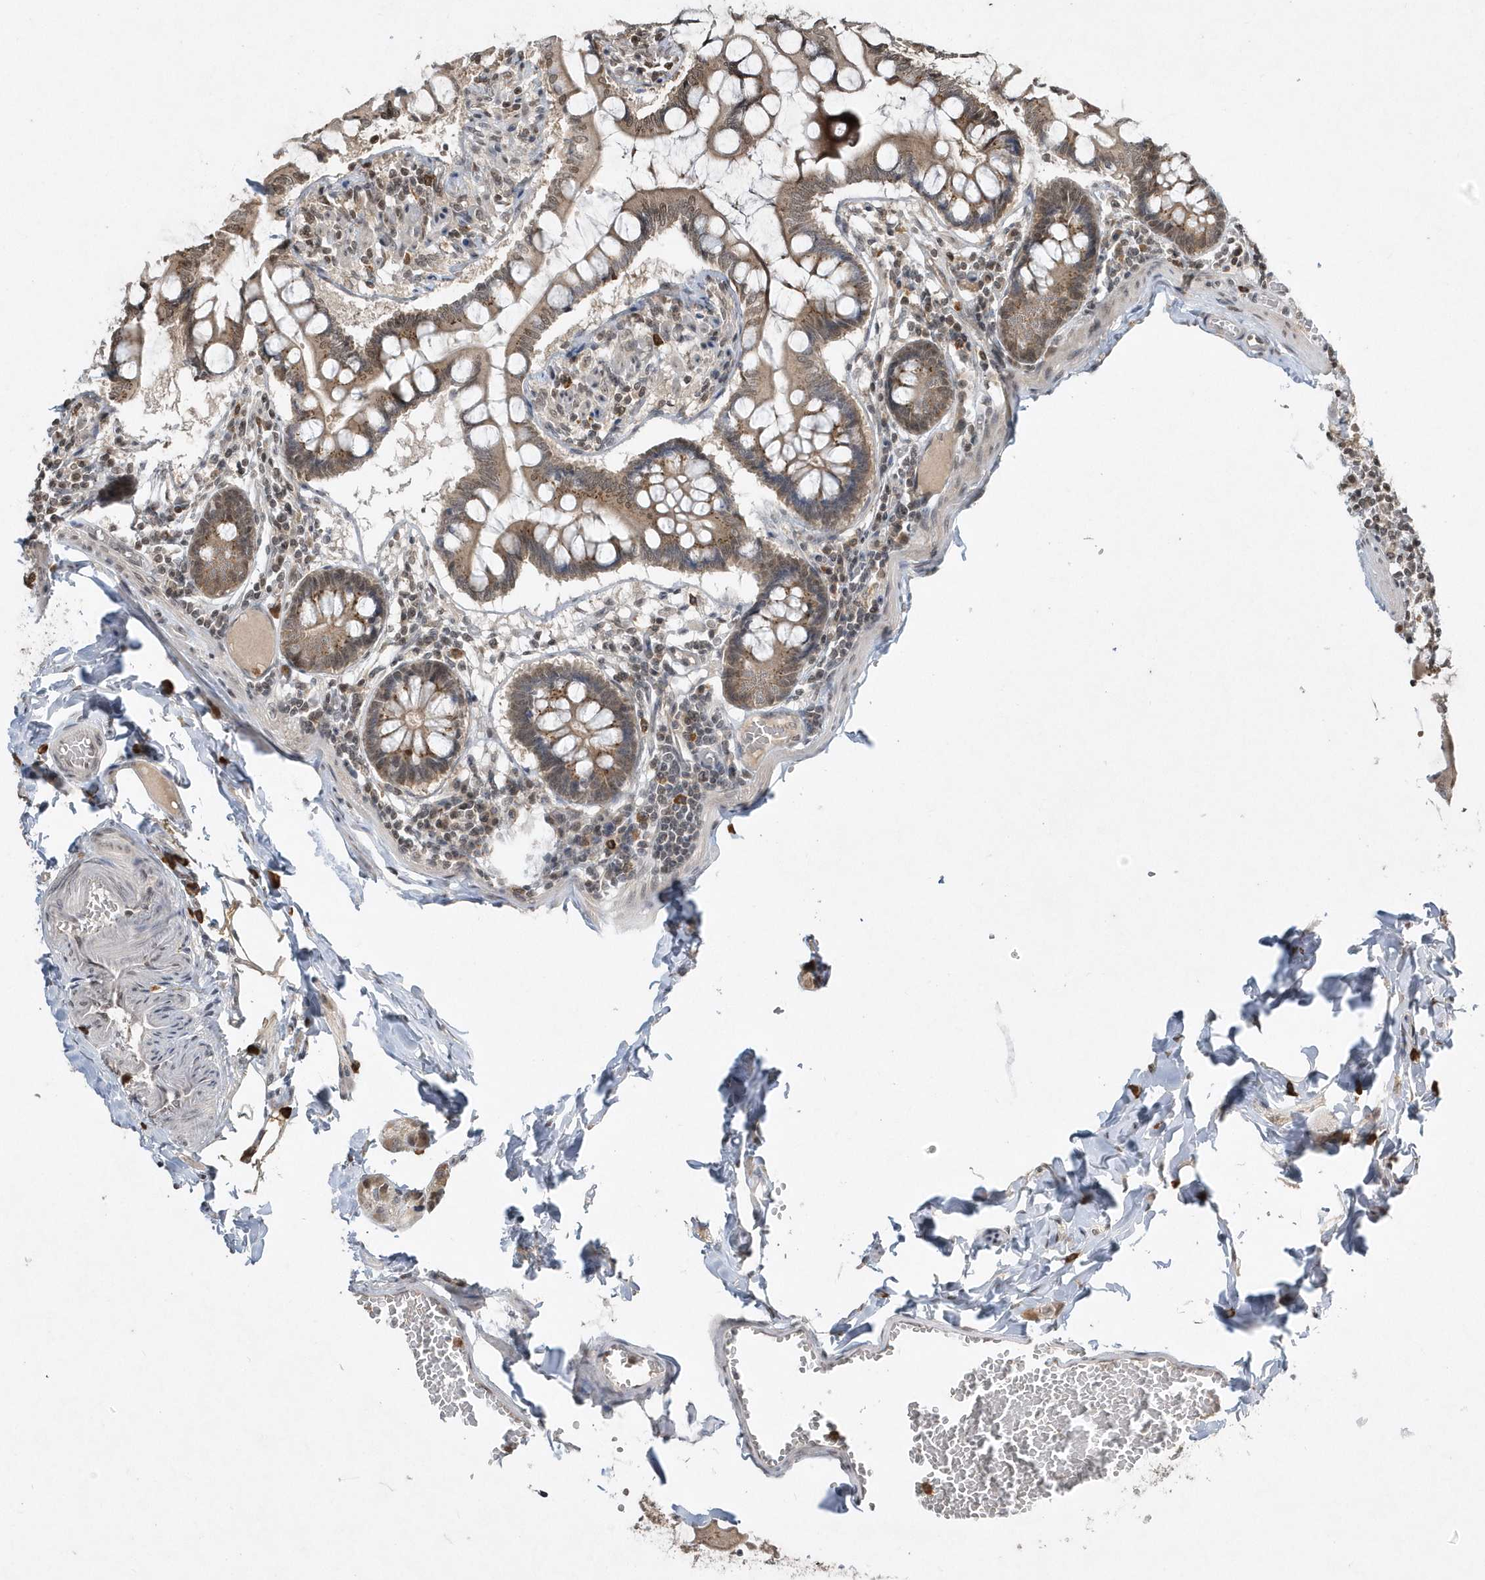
{"staining": {"intensity": "moderate", "quantity": ">75%", "location": "cytoplasmic/membranous"}, "tissue": "small intestine", "cell_type": "Glandular cells", "image_type": "normal", "snomed": [{"axis": "morphology", "description": "Normal tissue, NOS"}, {"axis": "topography", "description": "Small intestine"}], "caption": "This is a photomicrograph of IHC staining of unremarkable small intestine, which shows moderate positivity in the cytoplasmic/membranous of glandular cells.", "gene": "EIF2B1", "patient": {"sex": "male", "age": 41}}